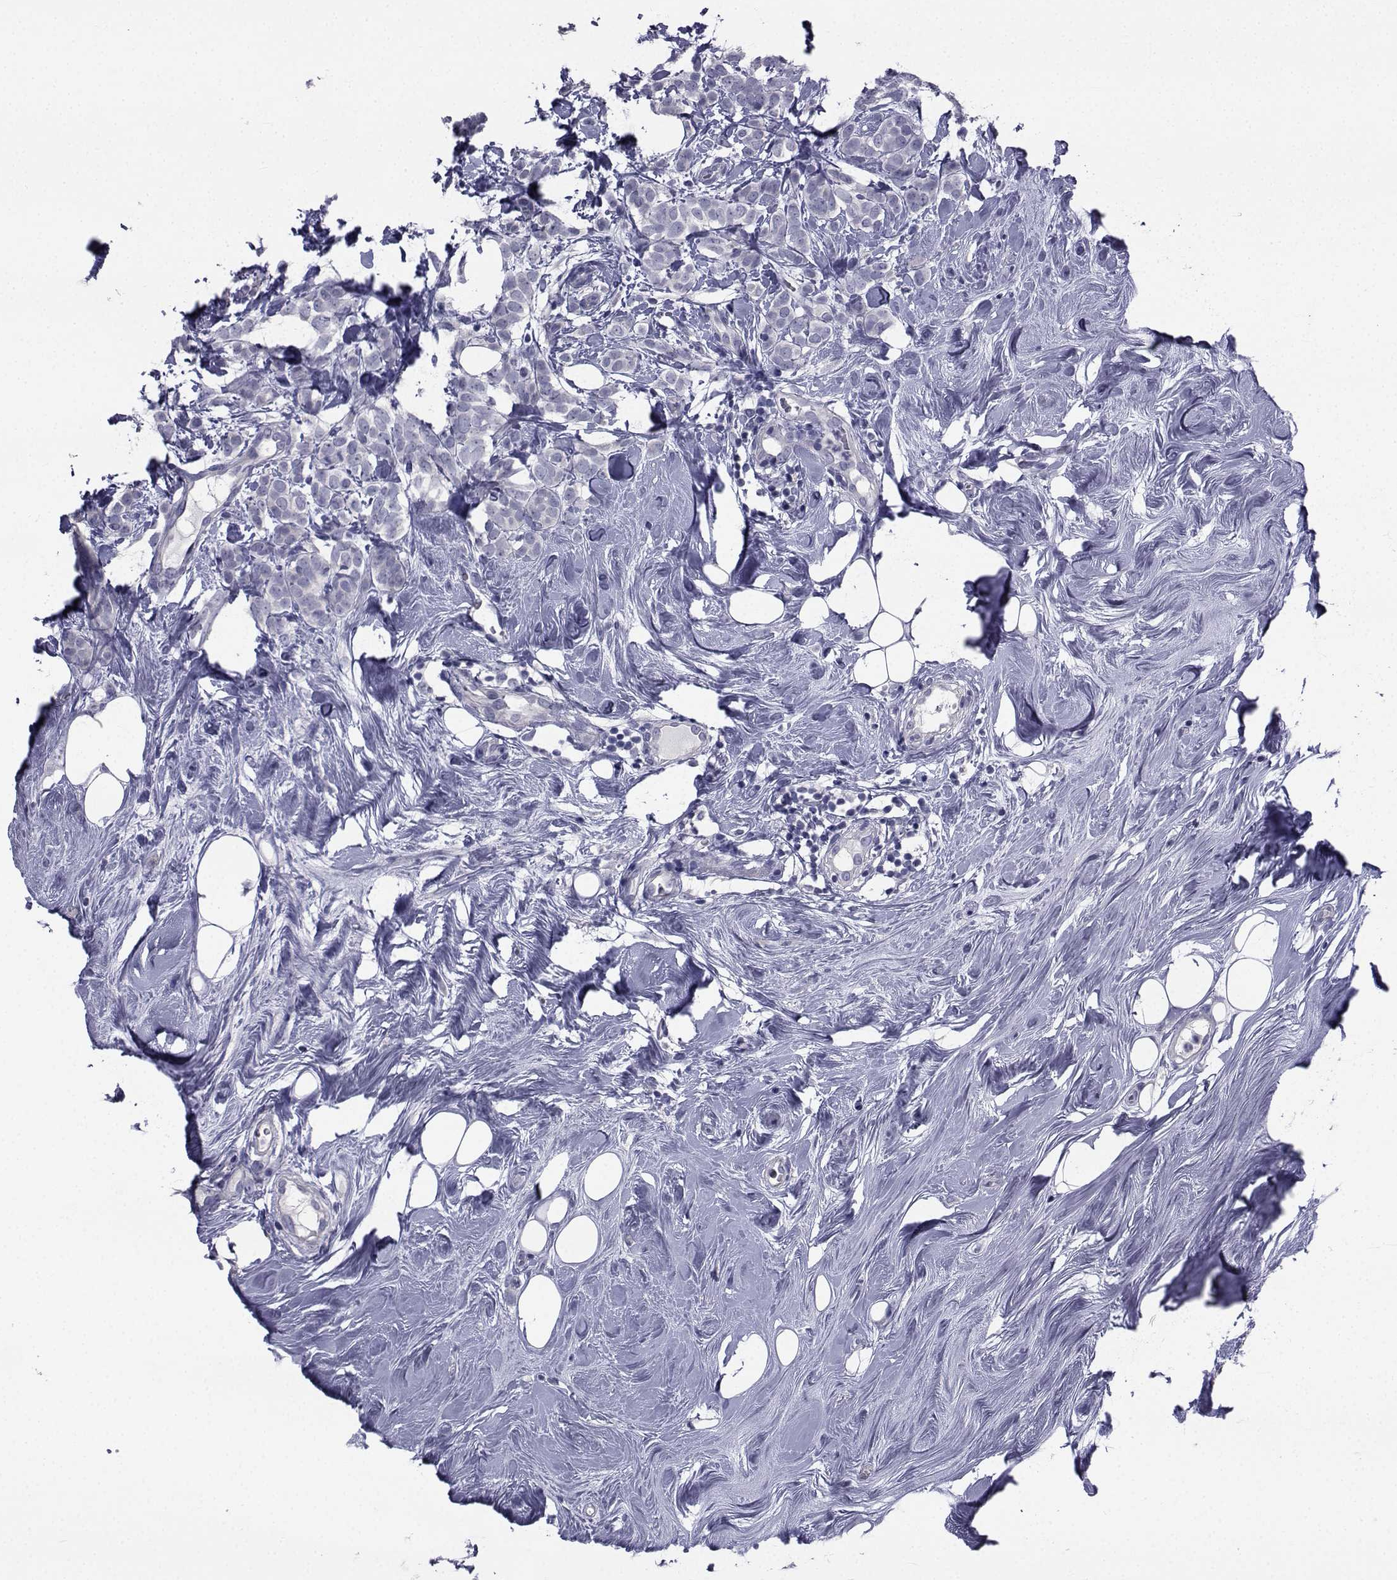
{"staining": {"intensity": "negative", "quantity": "none", "location": "none"}, "tissue": "breast cancer", "cell_type": "Tumor cells", "image_type": "cancer", "snomed": [{"axis": "morphology", "description": "Lobular carcinoma"}, {"axis": "topography", "description": "Breast"}], "caption": "Tumor cells show no significant protein staining in breast cancer.", "gene": "CHRNA1", "patient": {"sex": "female", "age": 49}}